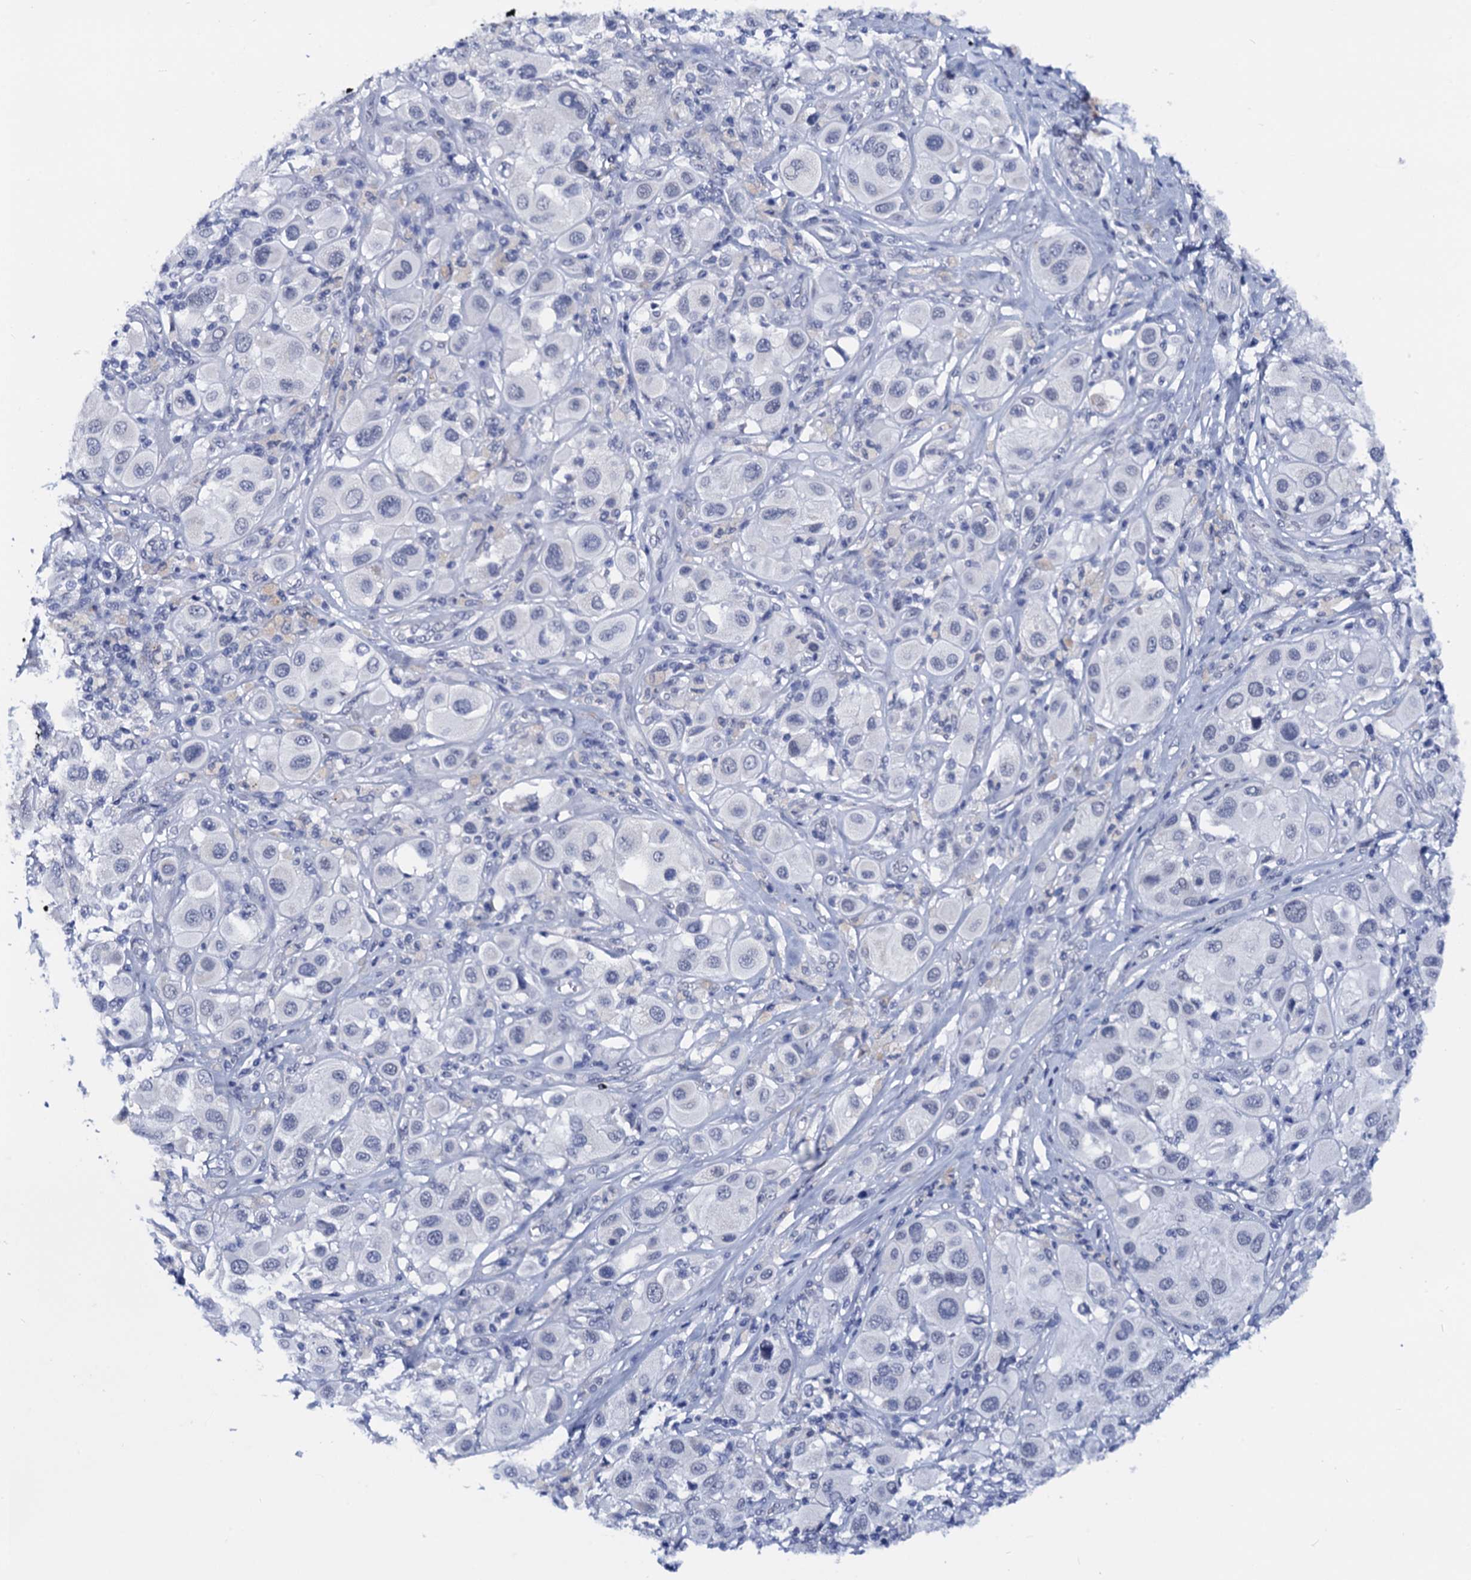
{"staining": {"intensity": "negative", "quantity": "none", "location": "none"}, "tissue": "melanoma", "cell_type": "Tumor cells", "image_type": "cancer", "snomed": [{"axis": "morphology", "description": "Malignant melanoma, Metastatic site"}, {"axis": "topography", "description": "Skin"}], "caption": "Malignant melanoma (metastatic site) stained for a protein using IHC demonstrates no staining tumor cells.", "gene": "C16orf87", "patient": {"sex": "male", "age": 41}}